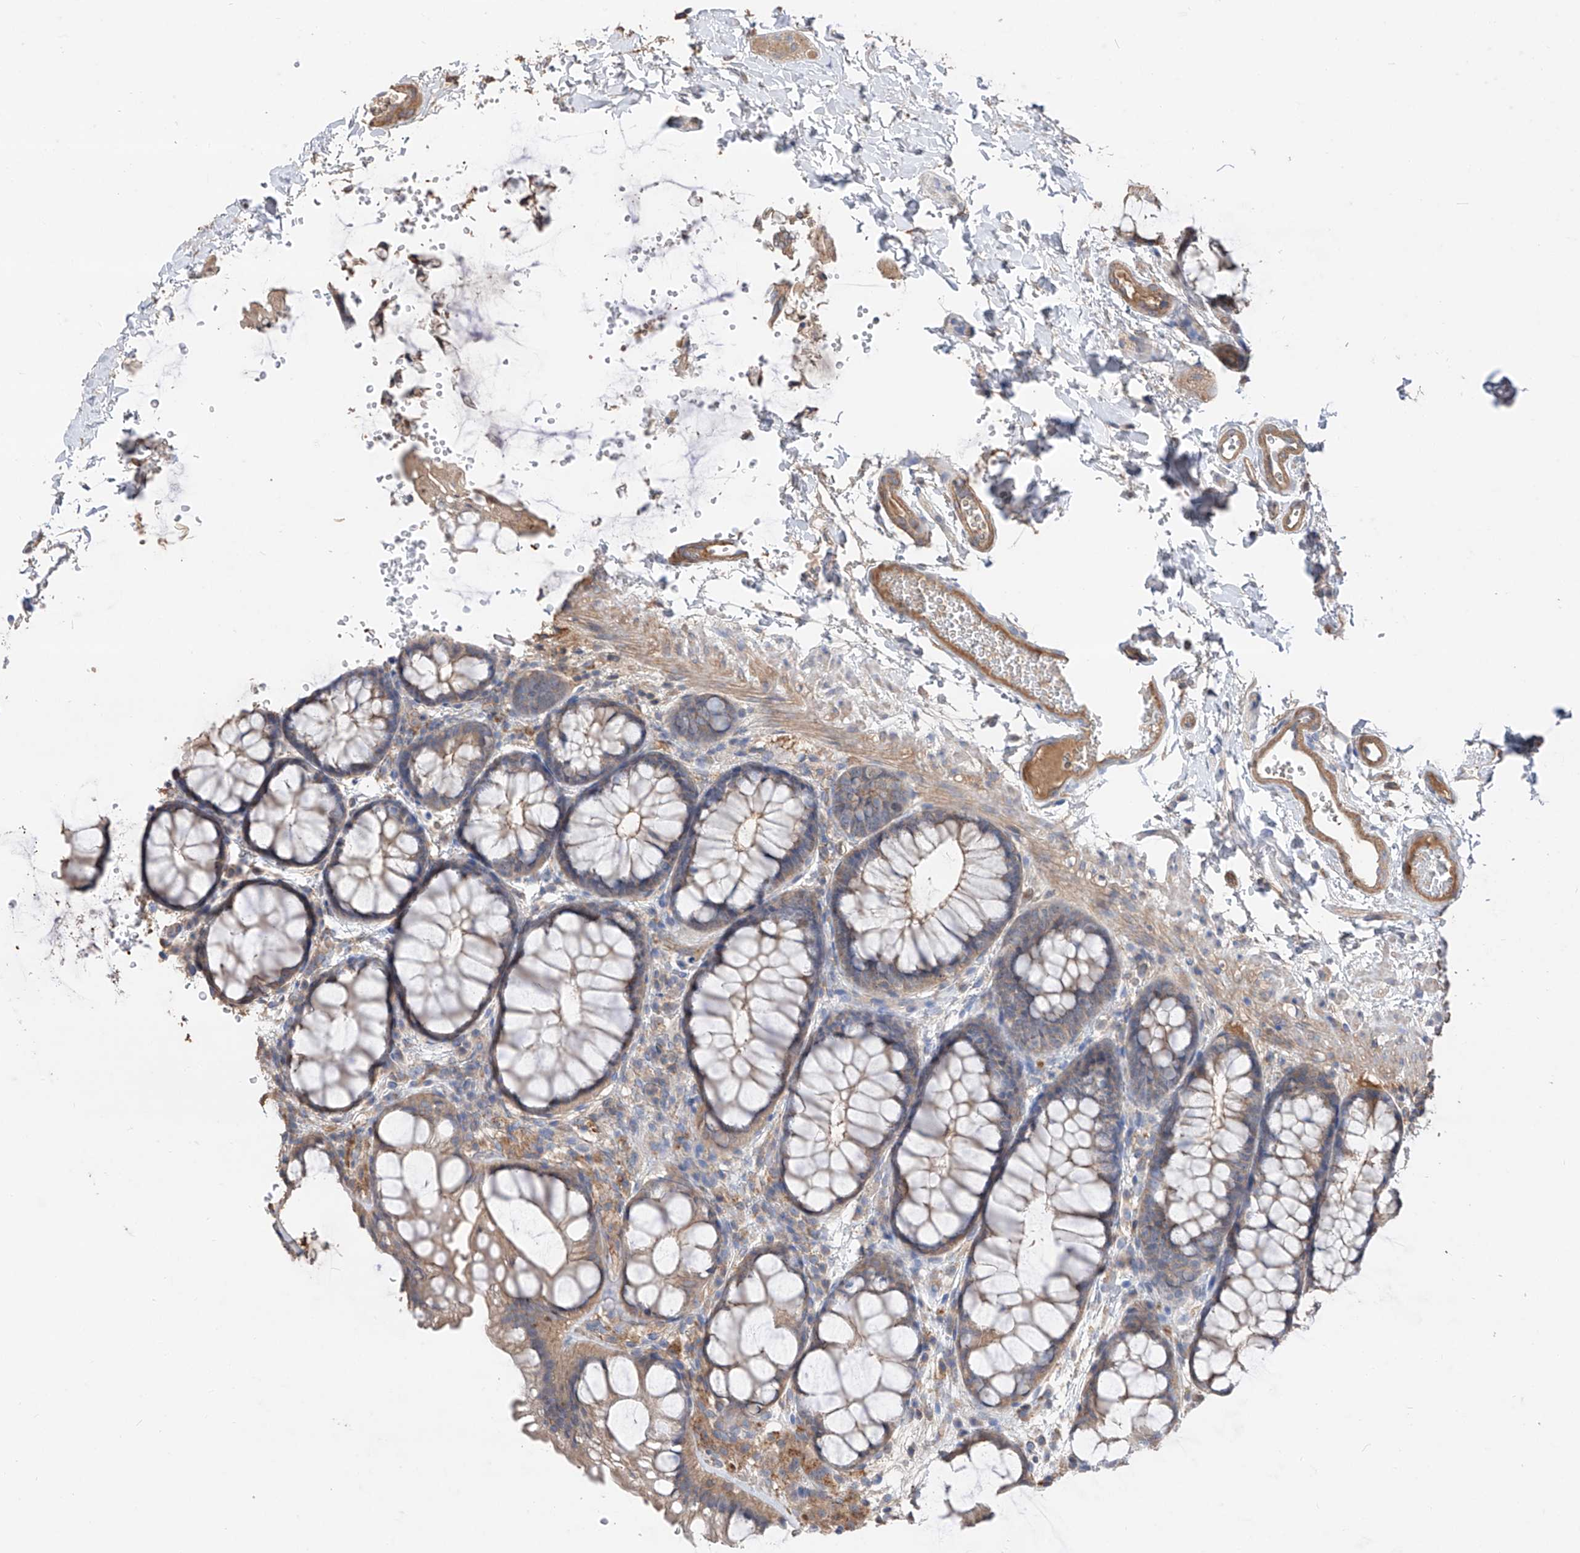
{"staining": {"intensity": "moderate", "quantity": ">75%", "location": "cytoplasmic/membranous"}, "tissue": "colon", "cell_type": "Endothelial cells", "image_type": "normal", "snomed": [{"axis": "morphology", "description": "Normal tissue, NOS"}, {"axis": "topography", "description": "Colon"}], "caption": "A histopathology image of colon stained for a protein reveals moderate cytoplasmic/membranous brown staining in endothelial cells. (brown staining indicates protein expression, while blue staining denotes nuclei).", "gene": "EDN1", "patient": {"sex": "male", "age": 47}}